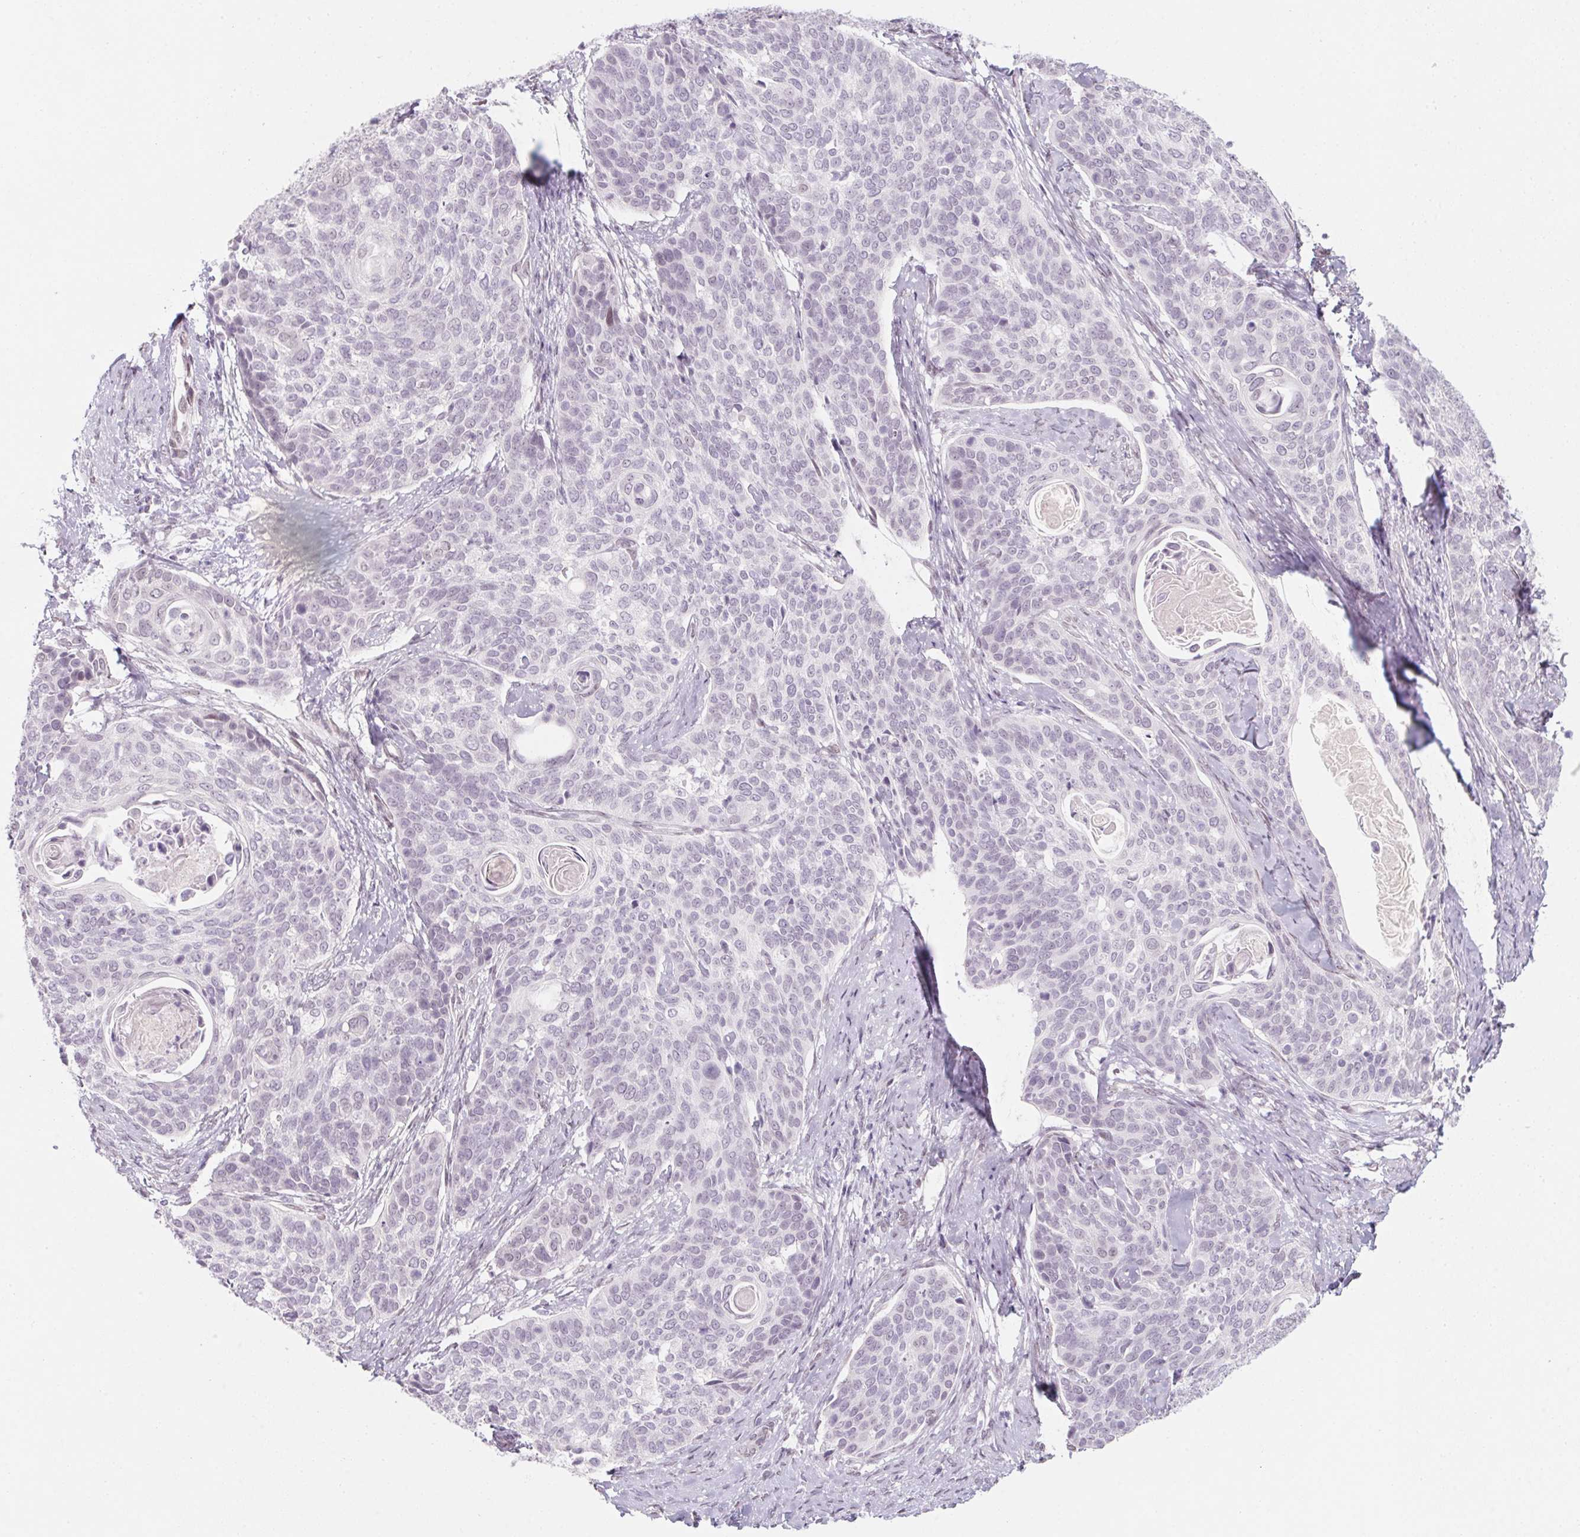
{"staining": {"intensity": "negative", "quantity": "none", "location": "none"}, "tissue": "cervical cancer", "cell_type": "Tumor cells", "image_type": "cancer", "snomed": [{"axis": "morphology", "description": "Squamous cell carcinoma, NOS"}, {"axis": "topography", "description": "Cervix"}], "caption": "DAB immunohistochemical staining of human cervical squamous cell carcinoma shows no significant expression in tumor cells. The staining was performed using DAB (3,3'-diaminobenzidine) to visualize the protein expression in brown, while the nuclei were stained in blue with hematoxylin (Magnification: 20x).", "gene": "KCNQ2", "patient": {"sex": "female", "age": 69}}